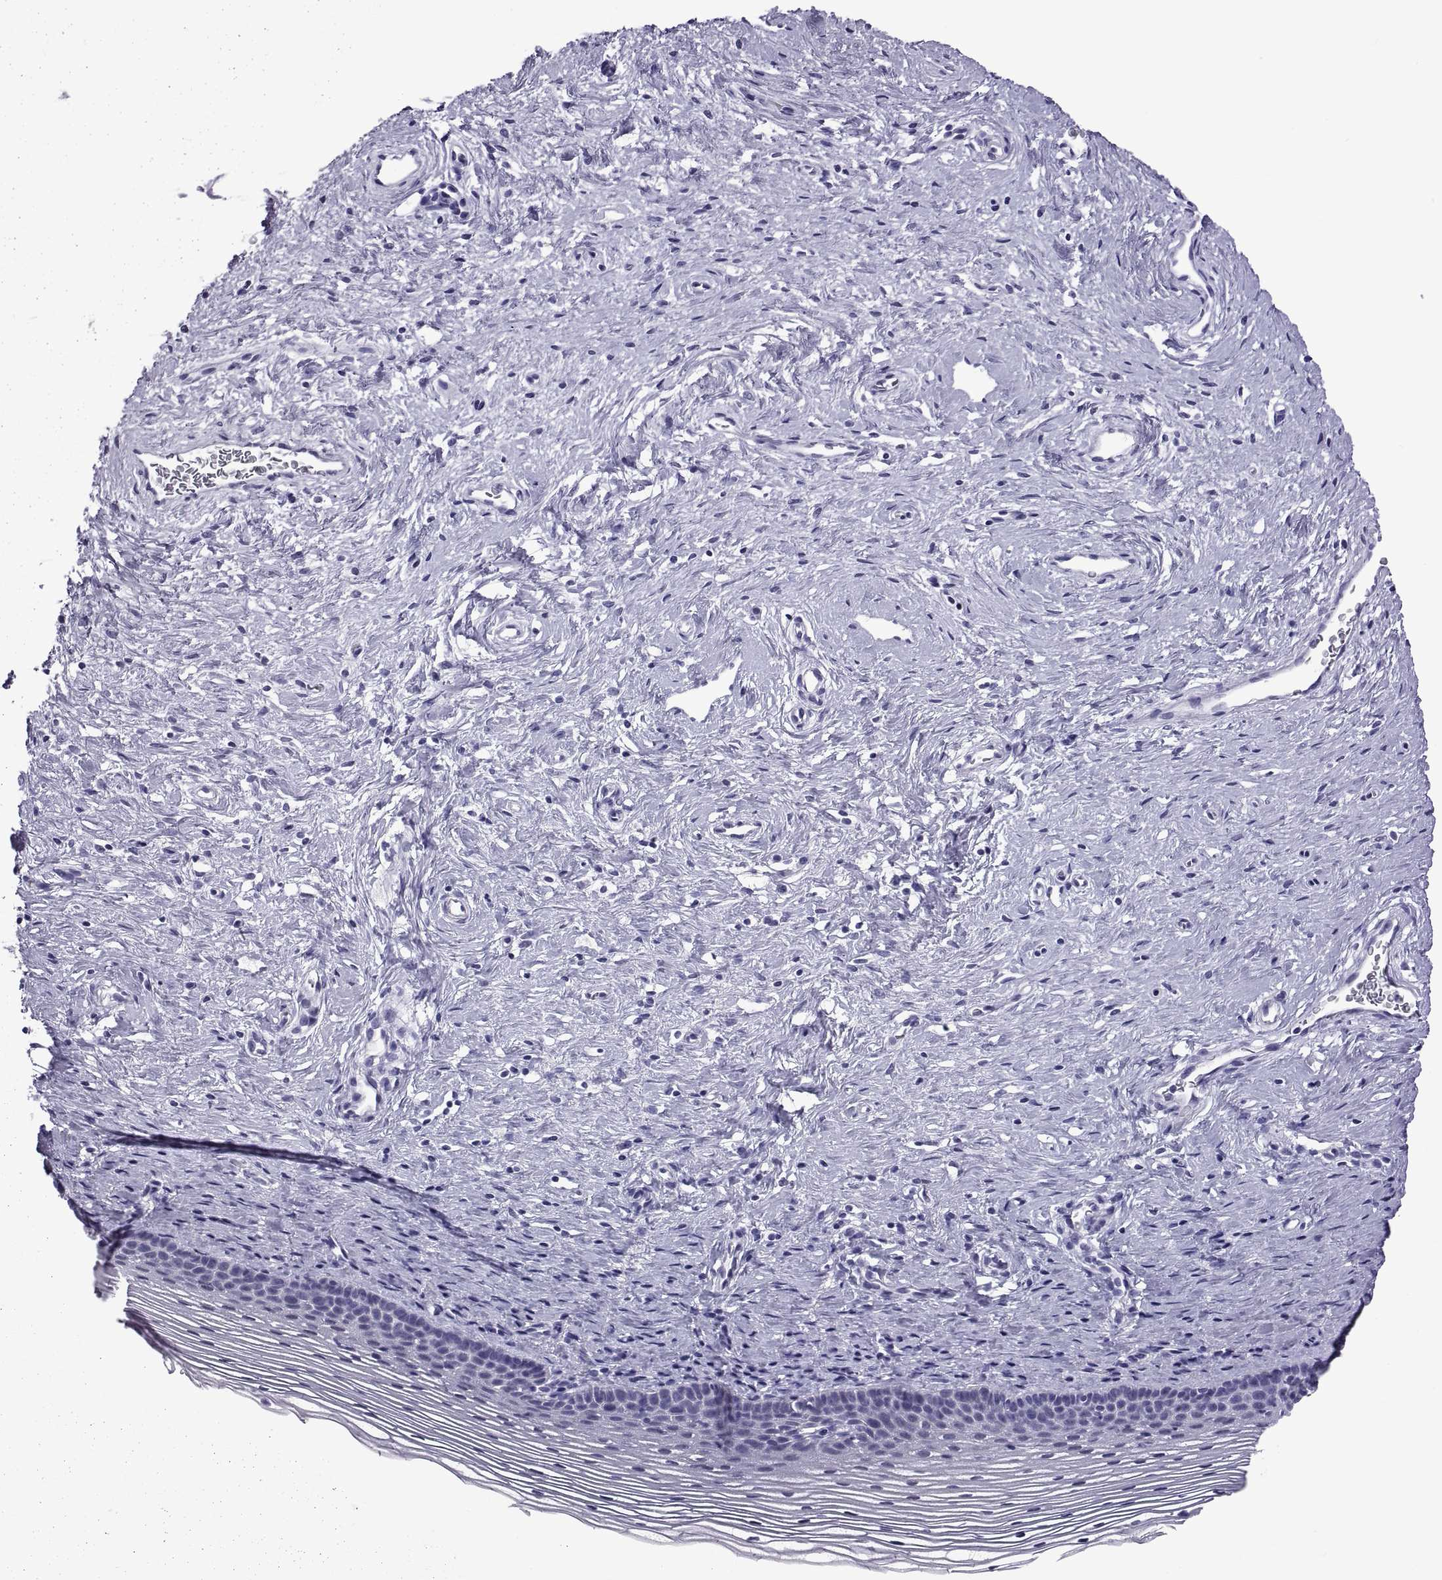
{"staining": {"intensity": "negative", "quantity": "none", "location": "none"}, "tissue": "cervix", "cell_type": "Glandular cells", "image_type": "normal", "snomed": [{"axis": "morphology", "description": "Normal tissue, NOS"}, {"axis": "topography", "description": "Cervix"}], "caption": "The micrograph demonstrates no staining of glandular cells in benign cervix.", "gene": "C3orf22", "patient": {"sex": "female", "age": 39}}